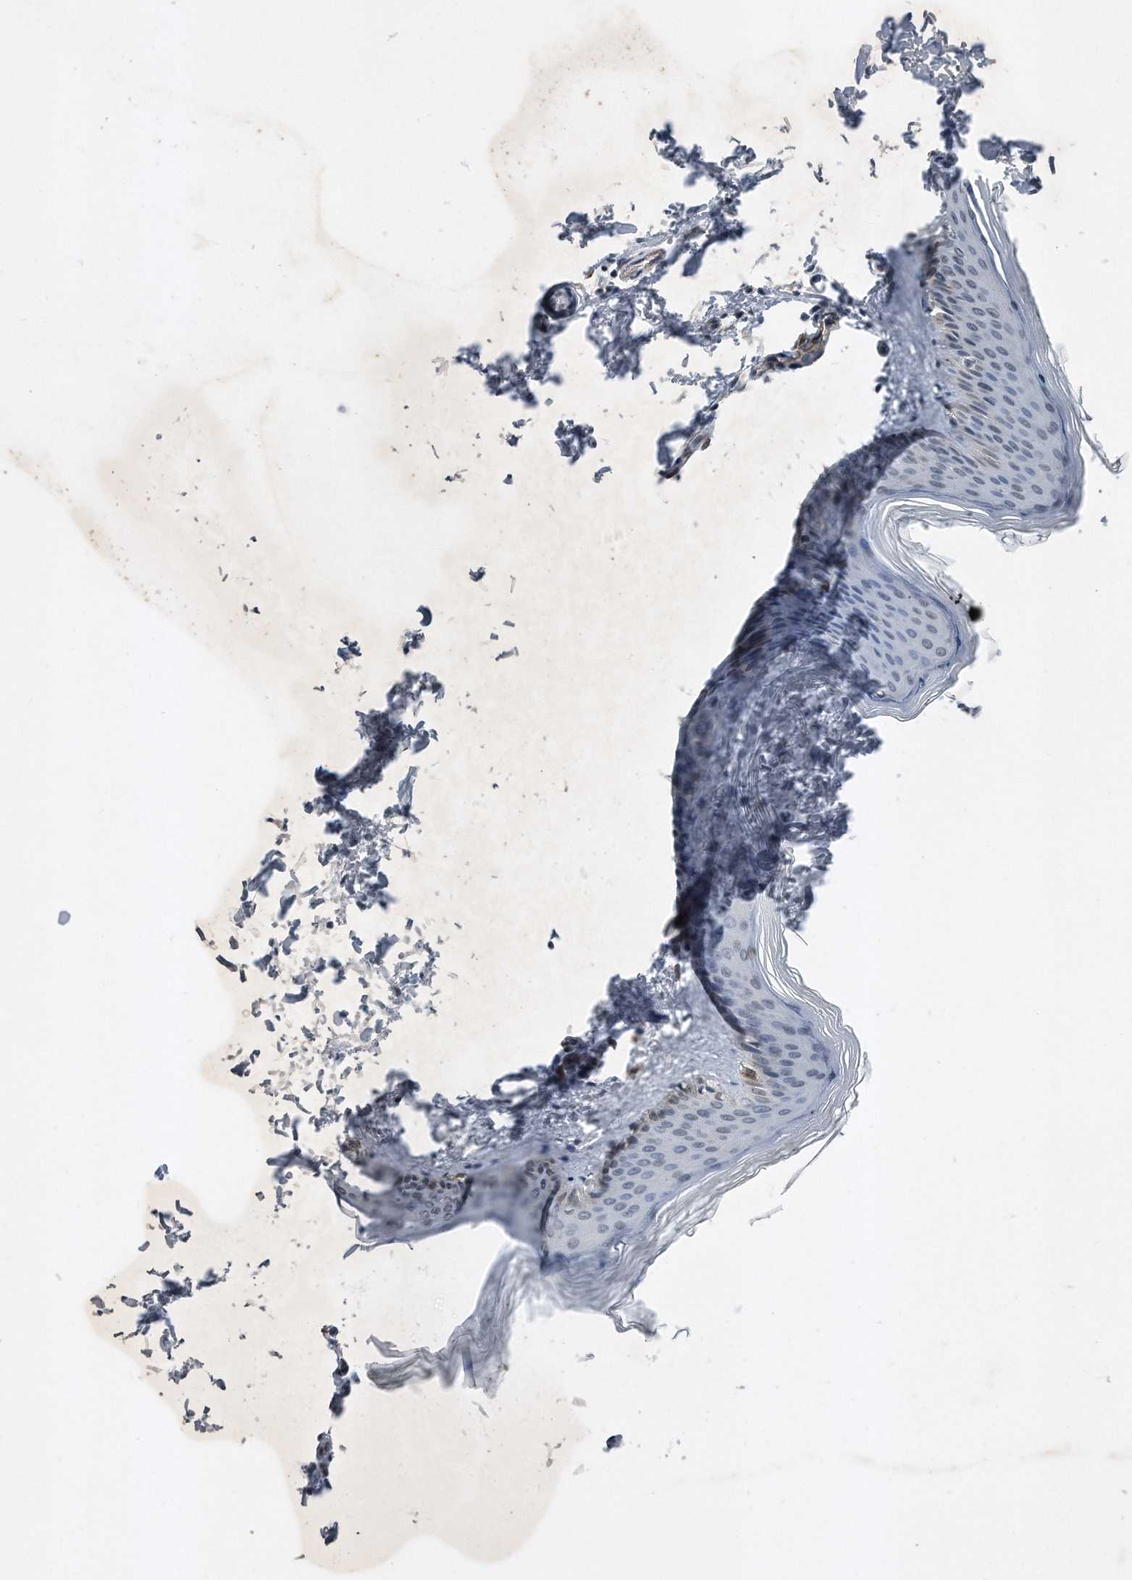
{"staining": {"intensity": "negative", "quantity": "none", "location": "none"}, "tissue": "skin", "cell_type": "Fibroblasts", "image_type": "normal", "snomed": [{"axis": "morphology", "description": "Normal tissue, NOS"}, {"axis": "topography", "description": "Skin"}], "caption": "IHC of benign human skin shows no positivity in fibroblasts. Brightfield microscopy of immunohistochemistry stained with DAB (3,3'-diaminobenzidine) (brown) and hematoxylin (blue), captured at high magnification.", "gene": "TP53INP1", "patient": {"sex": "female", "age": 27}}